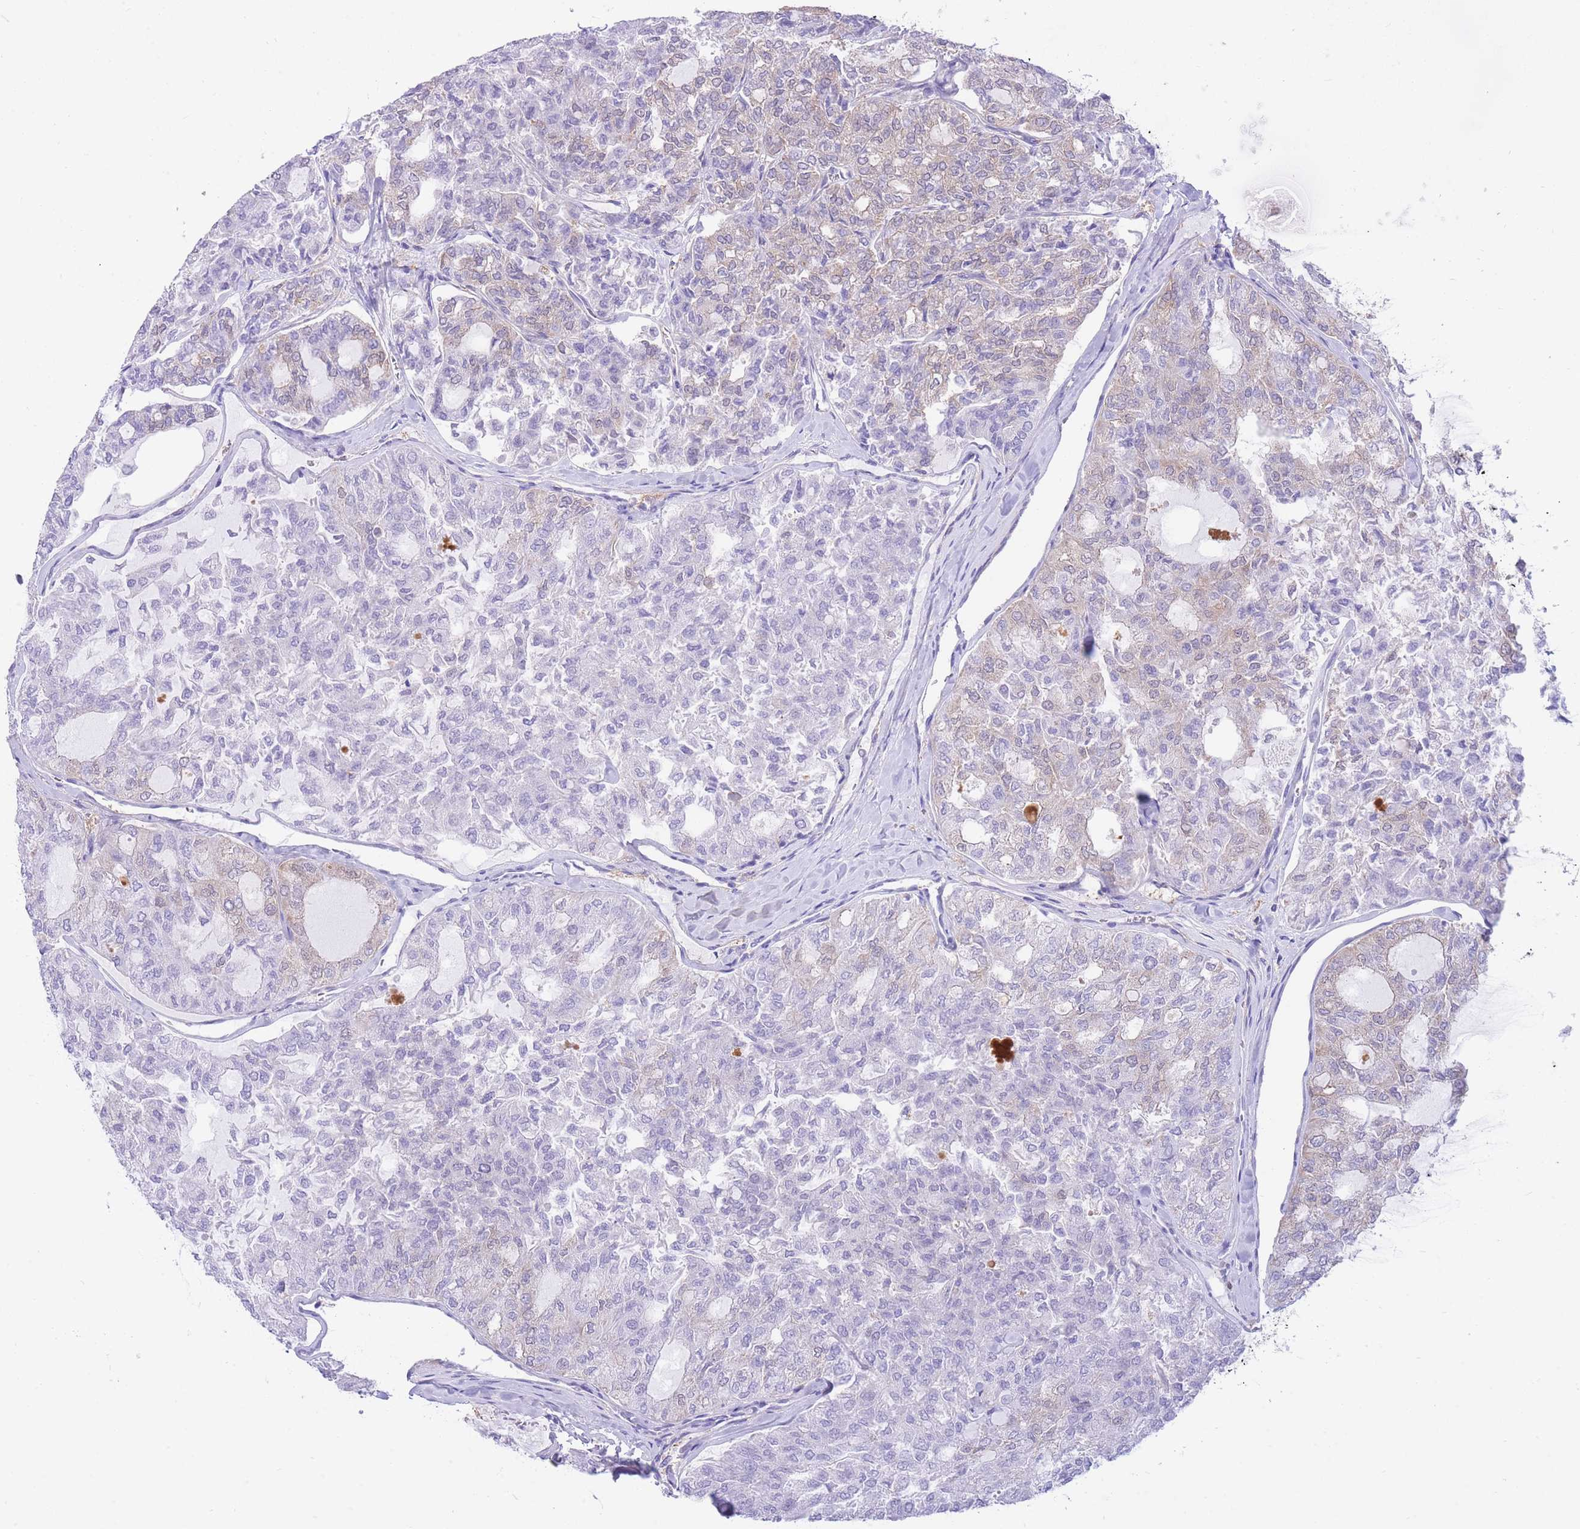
{"staining": {"intensity": "weak", "quantity": "<25%", "location": "nuclear"}, "tissue": "thyroid cancer", "cell_type": "Tumor cells", "image_type": "cancer", "snomed": [{"axis": "morphology", "description": "Follicular adenoma carcinoma, NOS"}, {"axis": "topography", "description": "Thyroid gland"}], "caption": "There is no significant positivity in tumor cells of follicular adenoma carcinoma (thyroid).", "gene": "NAMPT", "patient": {"sex": "male", "age": 75}}